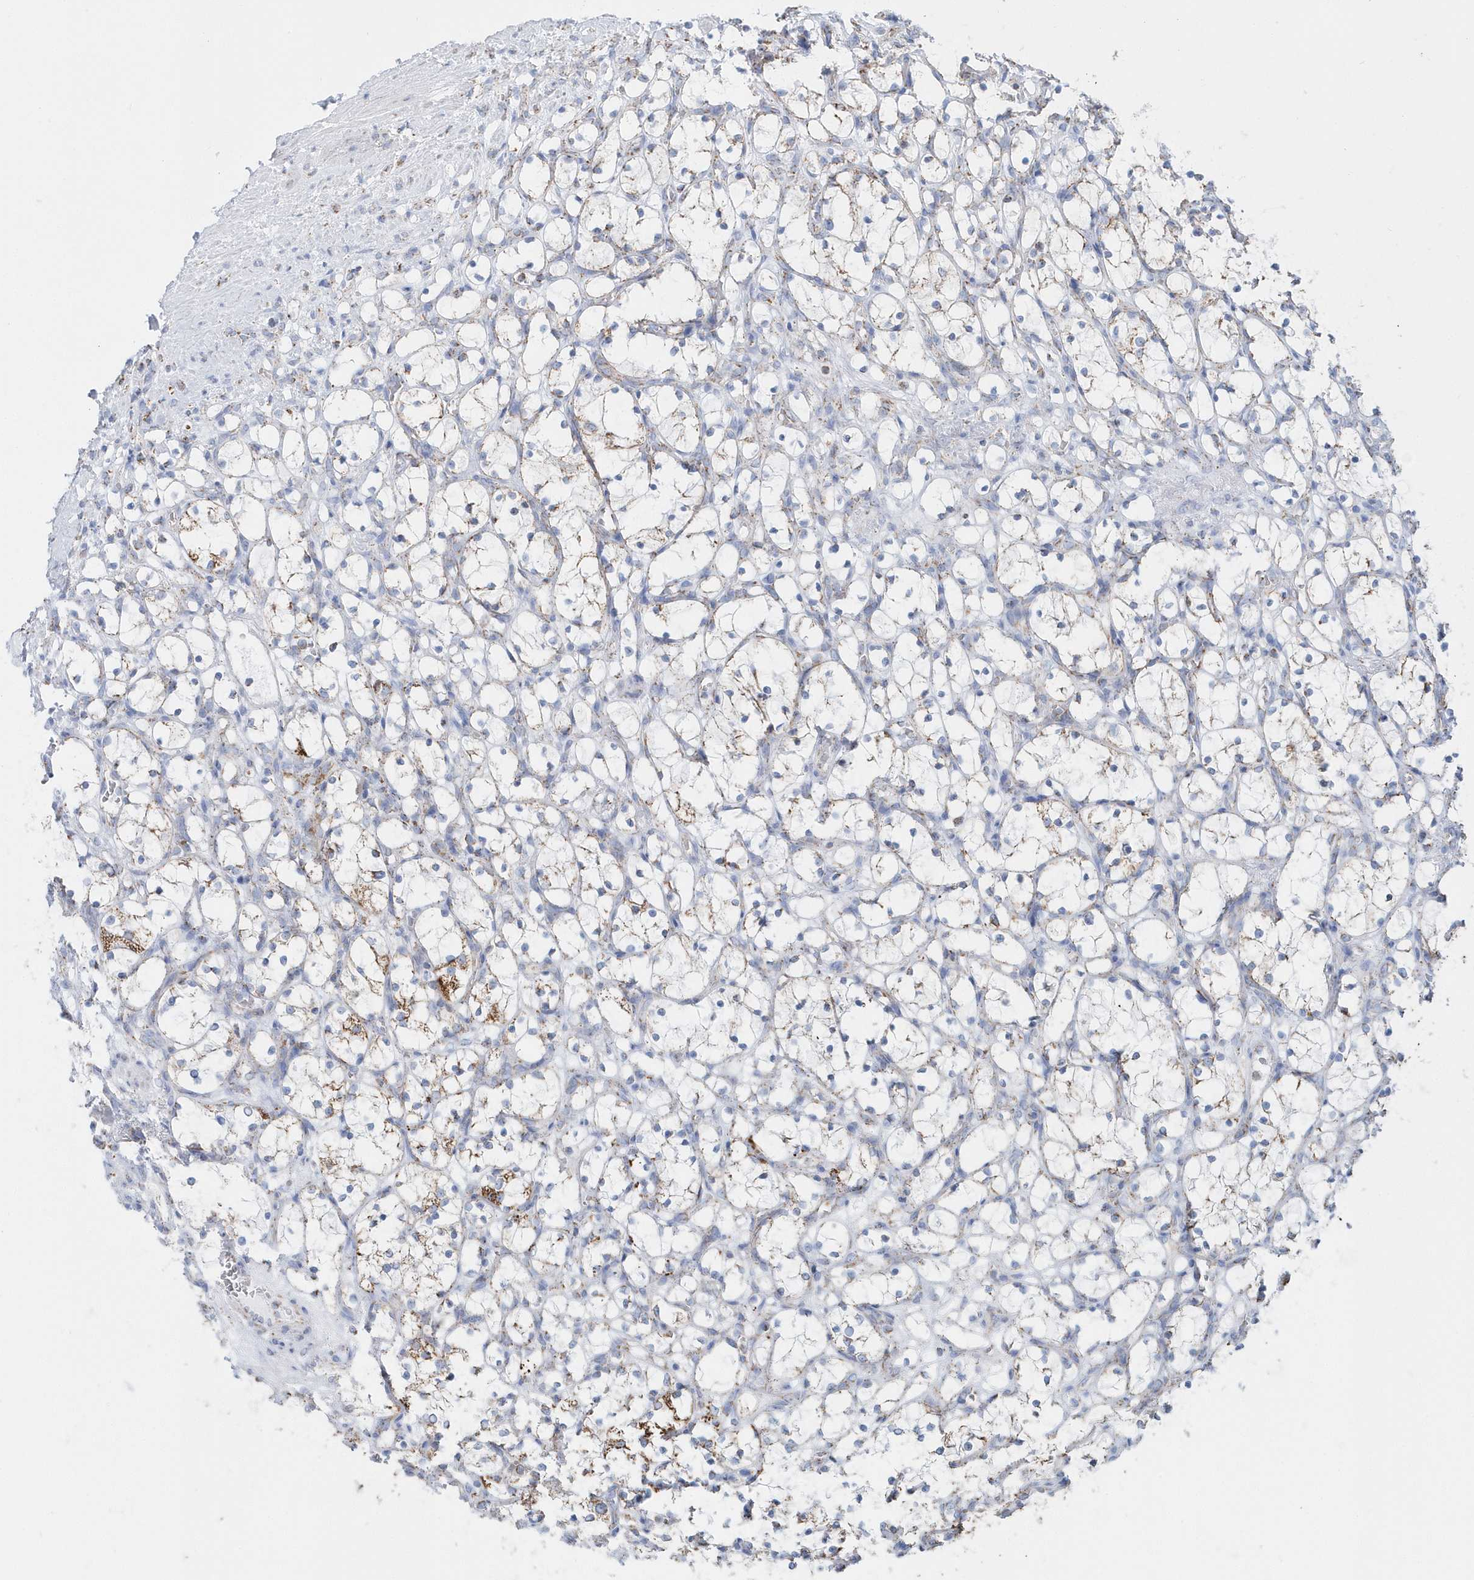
{"staining": {"intensity": "moderate", "quantity": "<25%", "location": "cytoplasmic/membranous"}, "tissue": "renal cancer", "cell_type": "Tumor cells", "image_type": "cancer", "snomed": [{"axis": "morphology", "description": "Adenocarcinoma, NOS"}, {"axis": "topography", "description": "Kidney"}], "caption": "Immunohistochemistry (IHC) (DAB) staining of human adenocarcinoma (renal) shows moderate cytoplasmic/membranous protein expression in approximately <25% of tumor cells.", "gene": "TMCO6", "patient": {"sex": "female", "age": 69}}